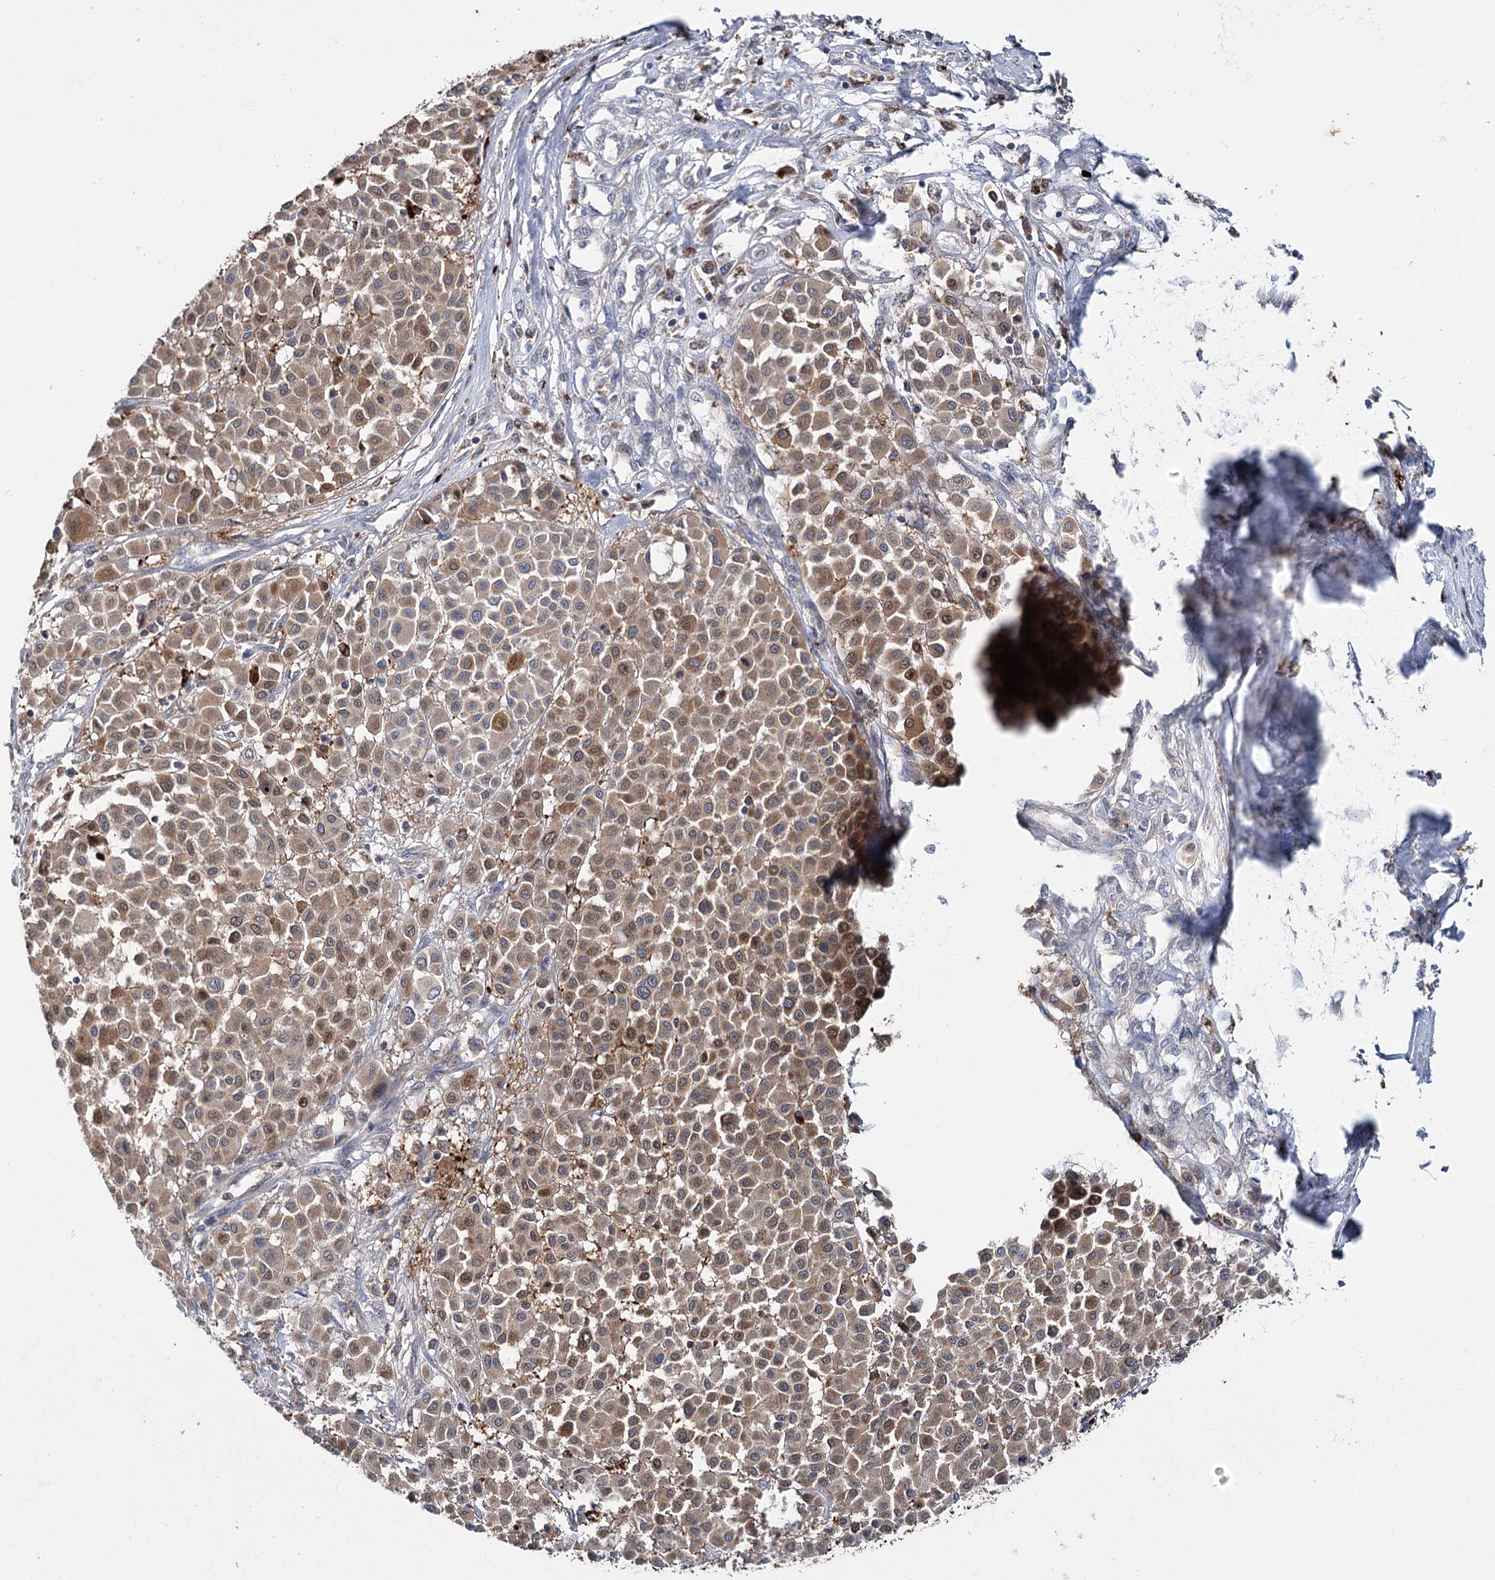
{"staining": {"intensity": "moderate", "quantity": "25%-75%", "location": "cytoplasmic/membranous,nuclear"}, "tissue": "melanoma", "cell_type": "Tumor cells", "image_type": "cancer", "snomed": [{"axis": "morphology", "description": "Malignant melanoma, Metastatic site"}, {"axis": "topography", "description": "Soft tissue"}], "caption": "Immunohistochemical staining of melanoma shows medium levels of moderate cytoplasmic/membranous and nuclear protein staining in about 25%-75% of tumor cells.", "gene": "PYROXD2", "patient": {"sex": "male", "age": 41}}